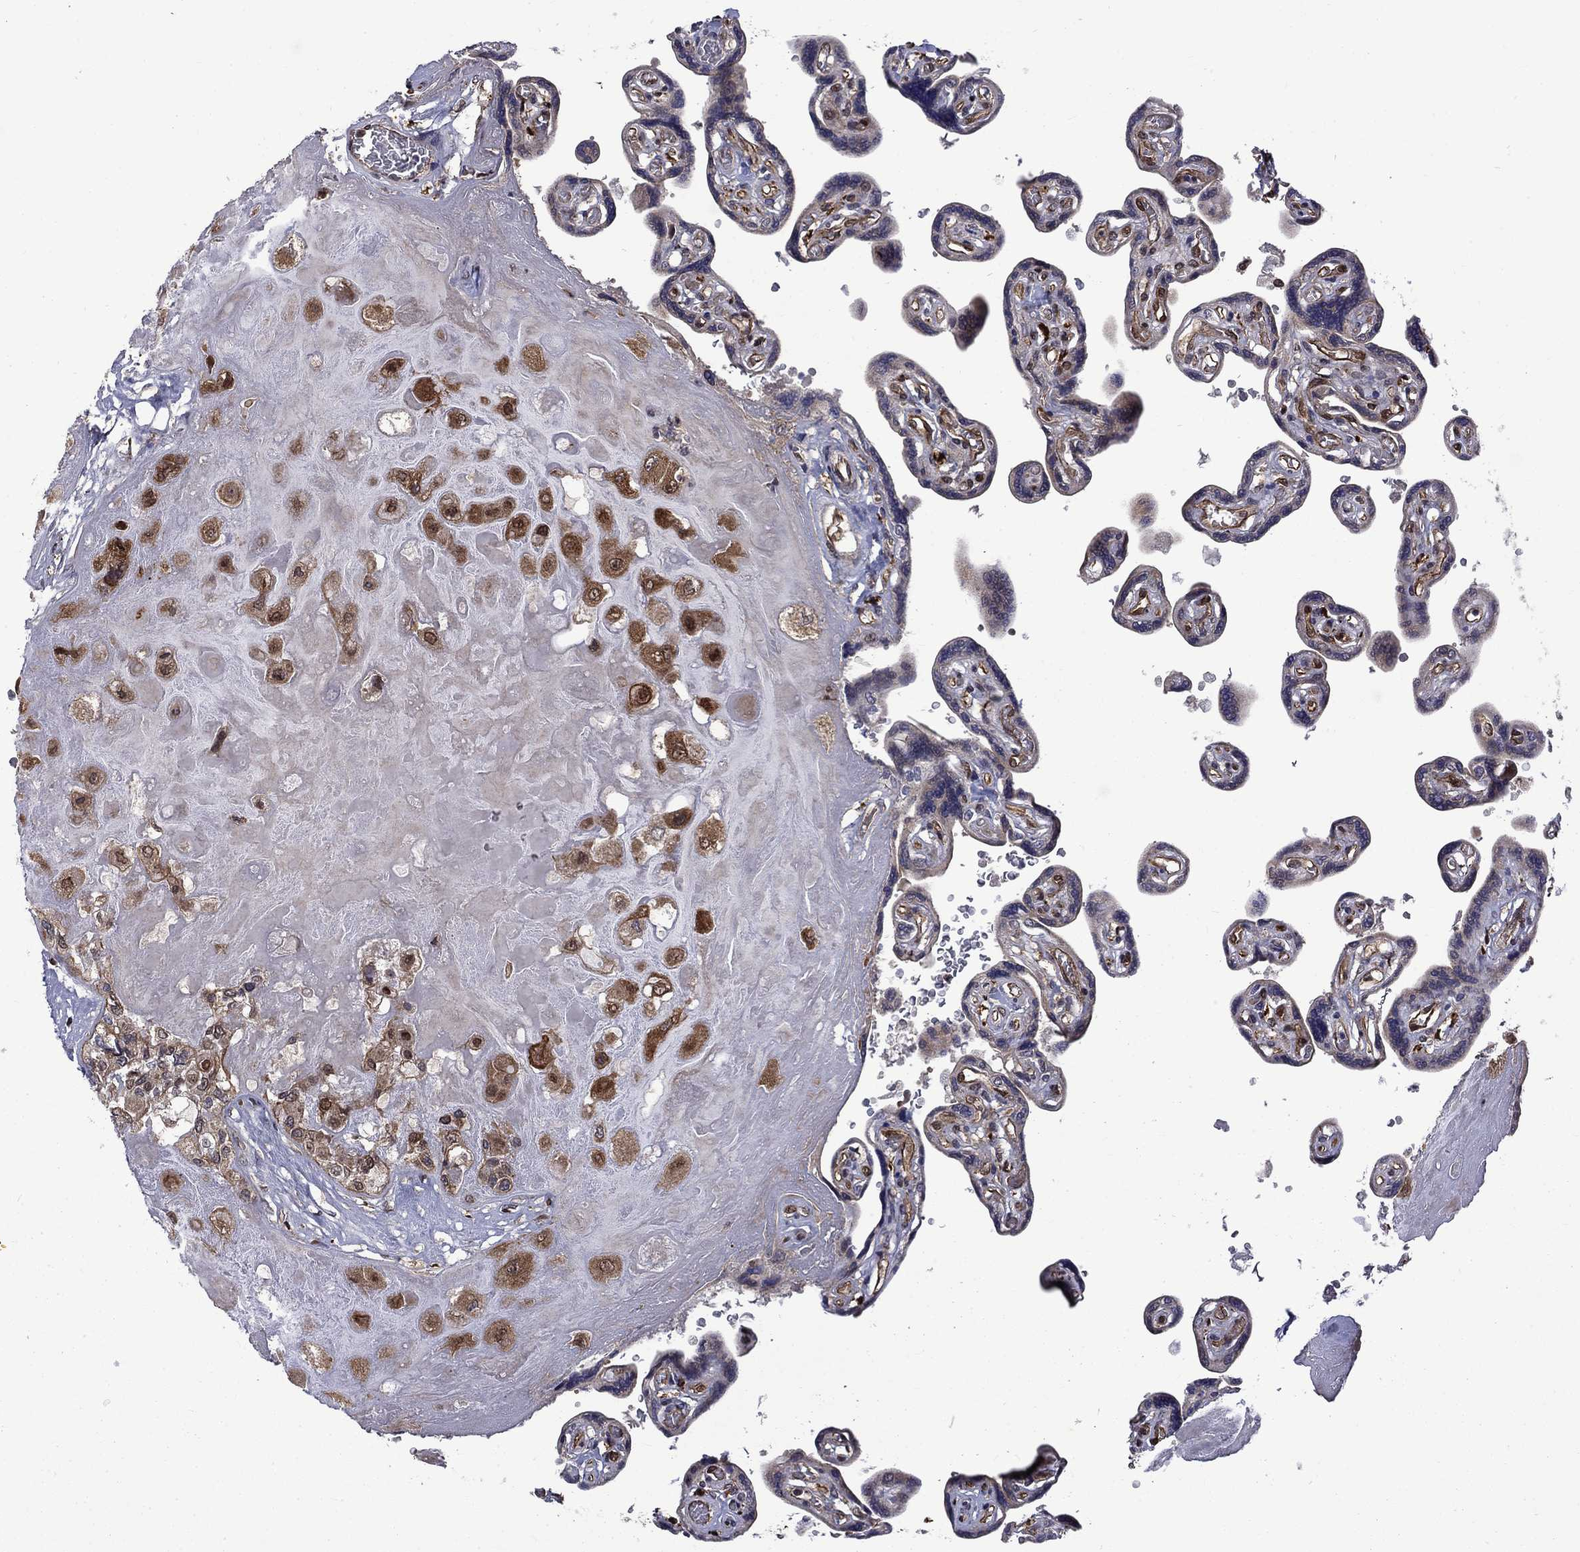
{"staining": {"intensity": "strong", "quantity": "25%-75%", "location": "cytoplasmic/membranous,nuclear"}, "tissue": "placenta", "cell_type": "Decidual cells", "image_type": "normal", "snomed": [{"axis": "morphology", "description": "Normal tissue, NOS"}, {"axis": "topography", "description": "Placenta"}], "caption": "Strong cytoplasmic/membranous,nuclear expression is present in approximately 25%-75% of decidual cells in benign placenta. The protein of interest is stained brown, and the nuclei are stained in blue (DAB (3,3'-diaminobenzidine) IHC with brightfield microscopy, high magnification).", "gene": "KPNA3", "patient": {"sex": "female", "age": 32}}